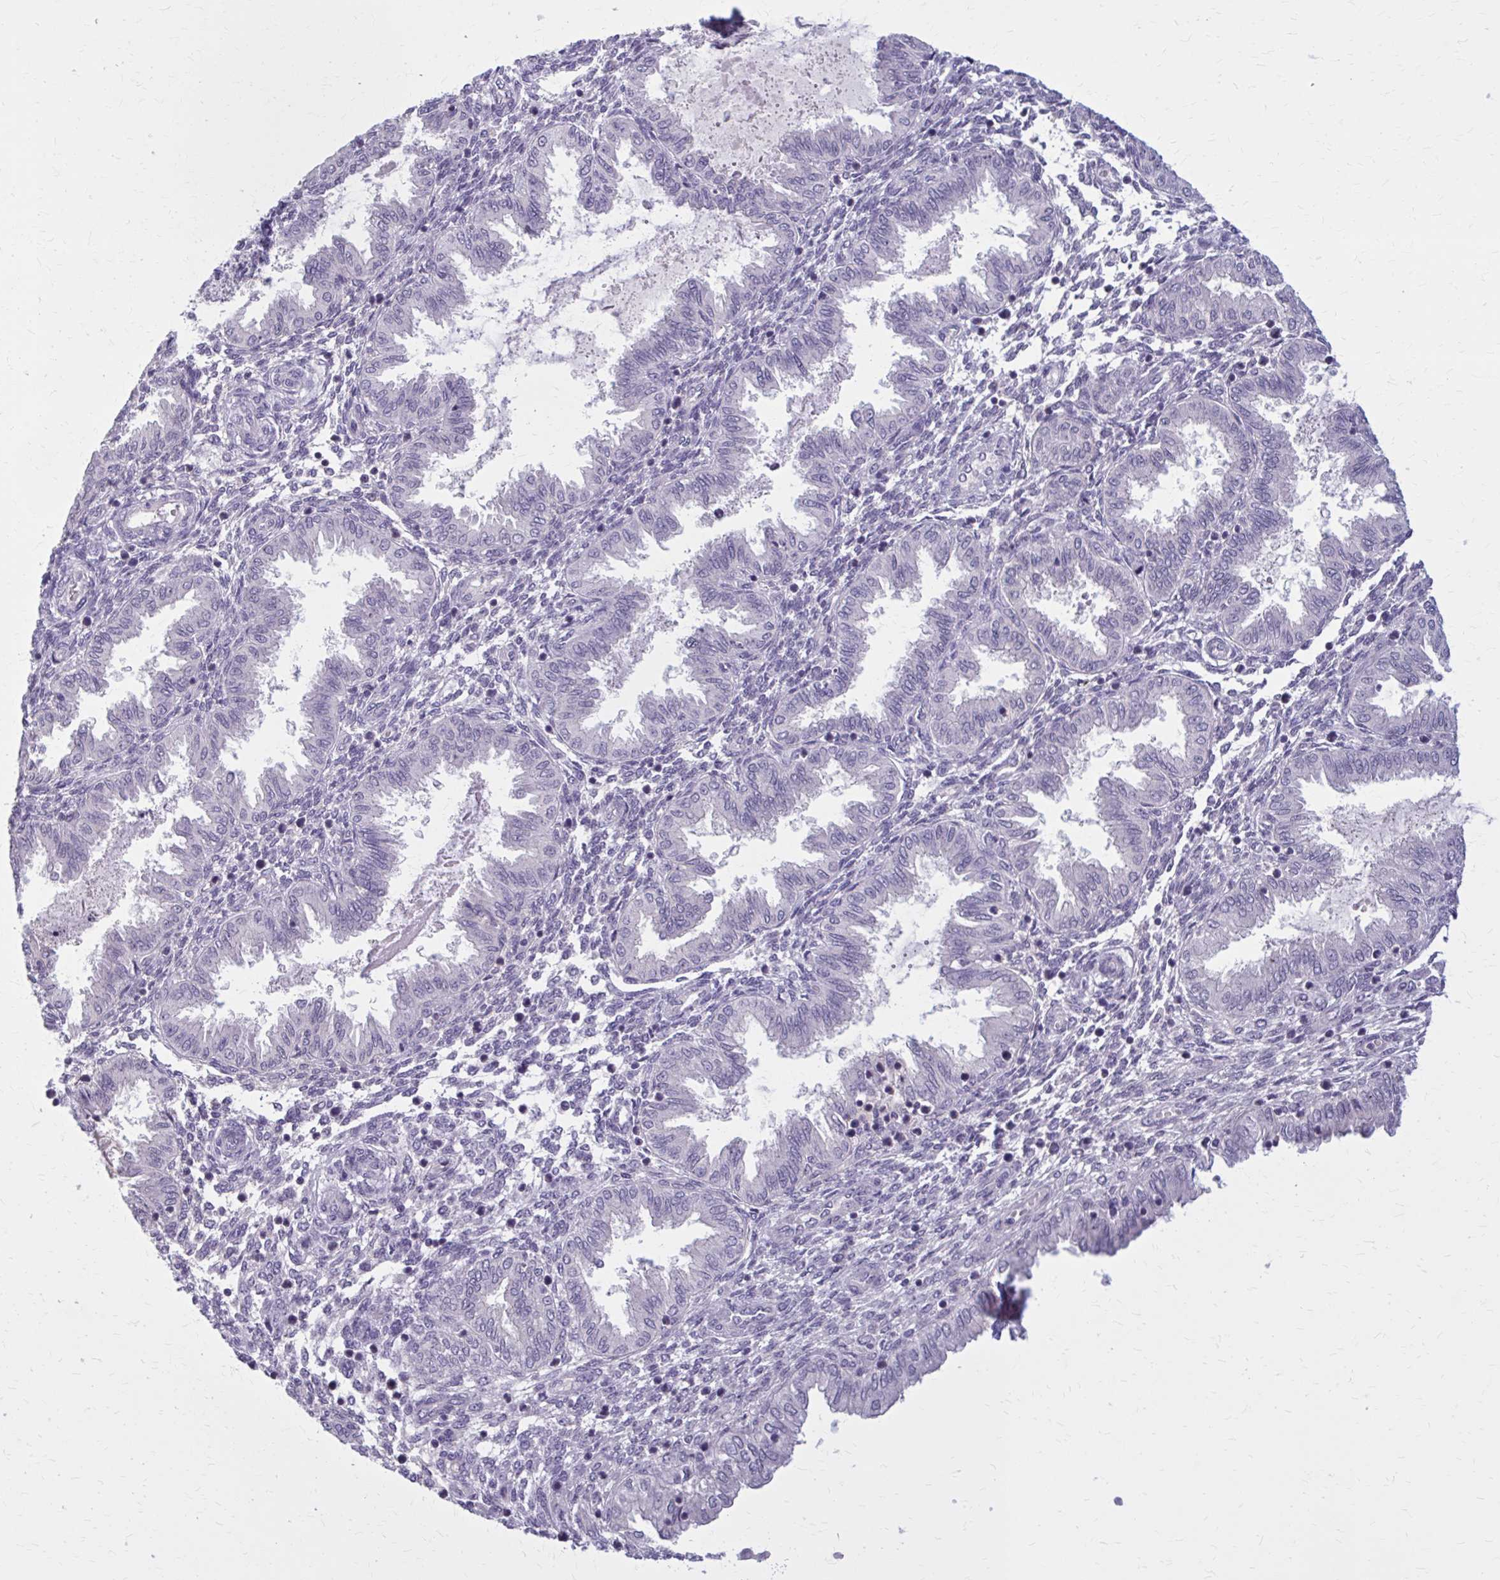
{"staining": {"intensity": "negative", "quantity": "none", "location": "none"}, "tissue": "endometrium", "cell_type": "Cells in endometrial stroma", "image_type": "normal", "snomed": [{"axis": "morphology", "description": "Normal tissue, NOS"}, {"axis": "topography", "description": "Endometrium"}], "caption": "High power microscopy photomicrograph of an IHC histopathology image of normal endometrium, revealing no significant expression in cells in endometrial stroma. (DAB (3,3'-diaminobenzidine) immunohistochemistry visualized using brightfield microscopy, high magnification).", "gene": "OR4A47", "patient": {"sex": "female", "age": 33}}